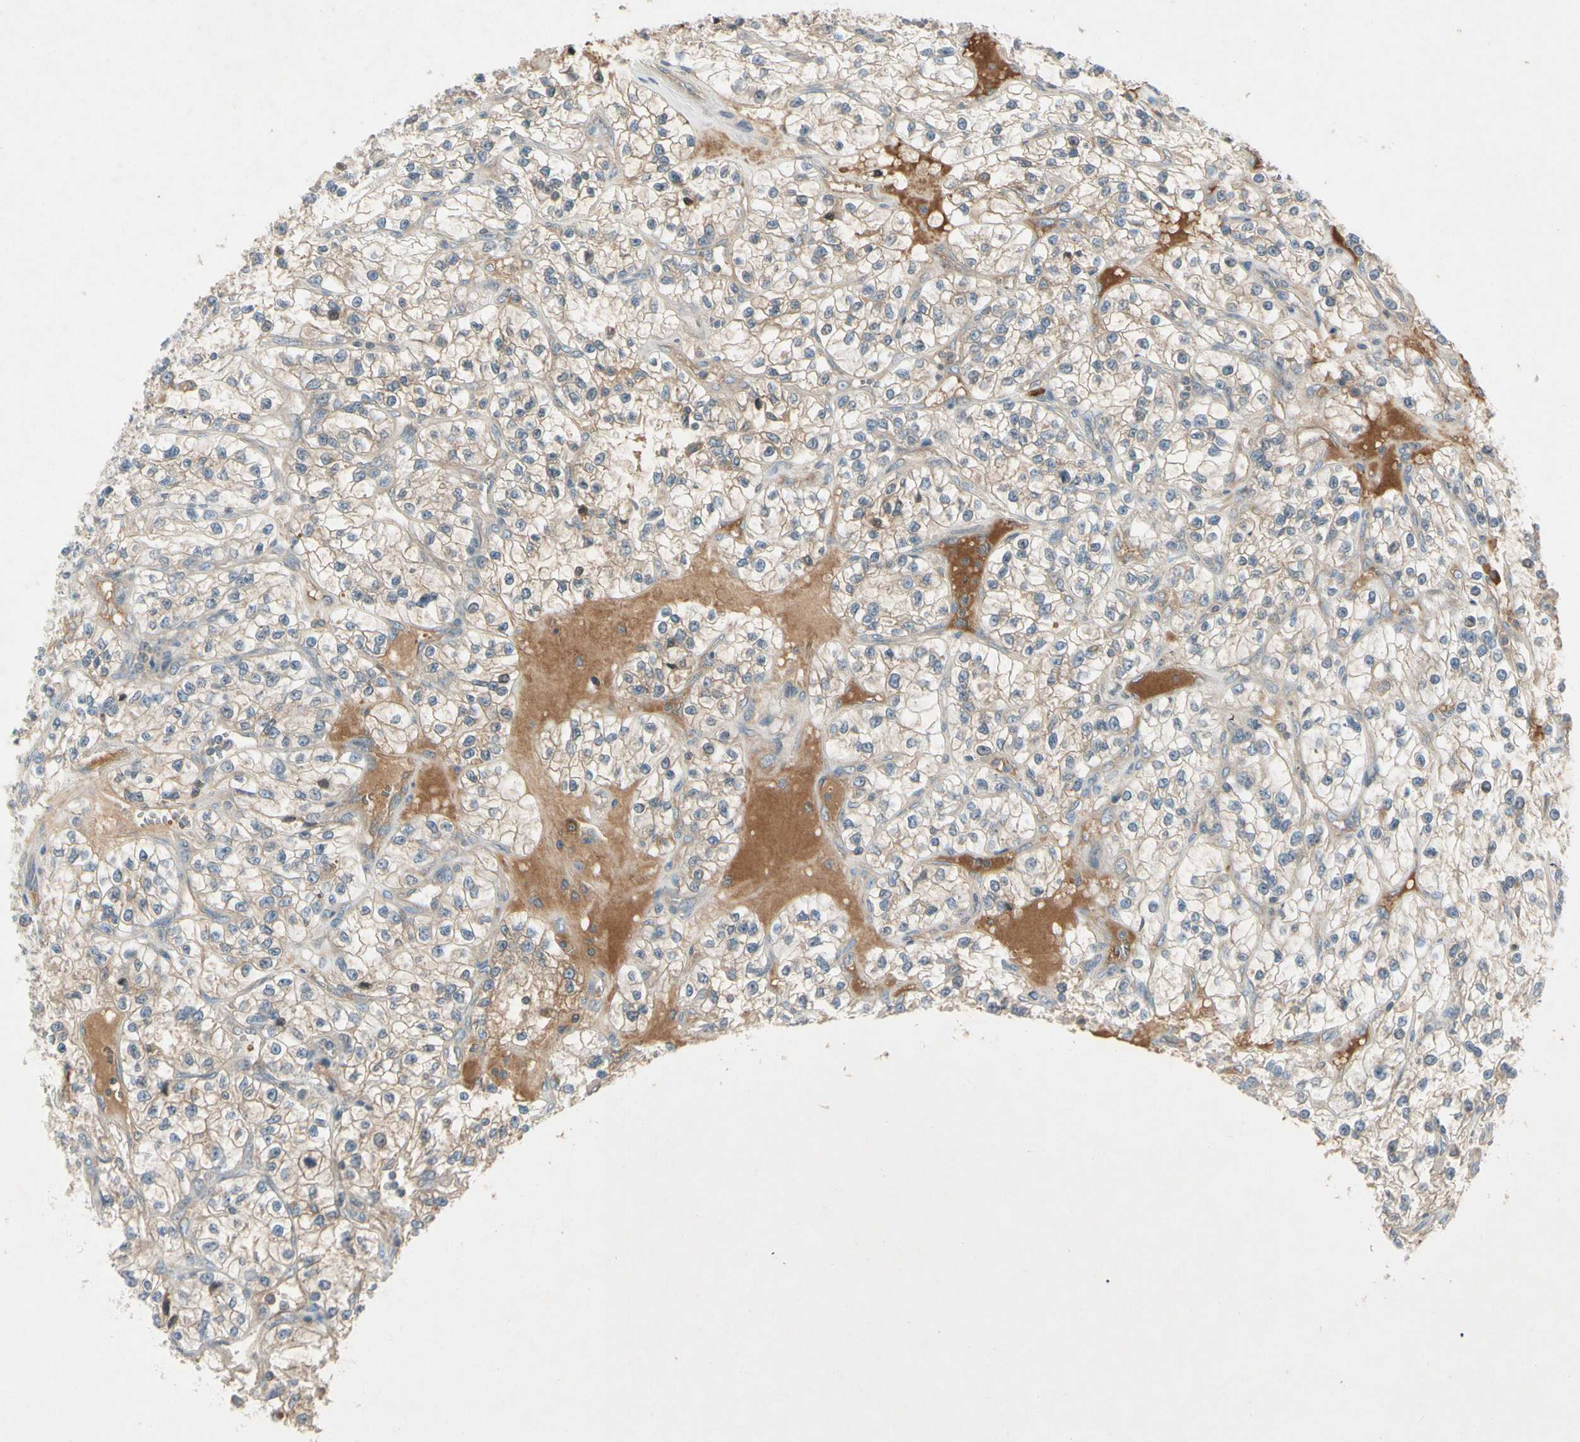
{"staining": {"intensity": "weak", "quantity": "25%-75%", "location": "cytoplasmic/membranous"}, "tissue": "renal cancer", "cell_type": "Tumor cells", "image_type": "cancer", "snomed": [{"axis": "morphology", "description": "Adenocarcinoma, NOS"}, {"axis": "topography", "description": "Kidney"}], "caption": "Immunohistochemical staining of human renal adenocarcinoma demonstrates weak cytoplasmic/membranous protein expression in approximately 25%-75% of tumor cells. Nuclei are stained in blue.", "gene": "ICAM5", "patient": {"sex": "female", "age": 57}}